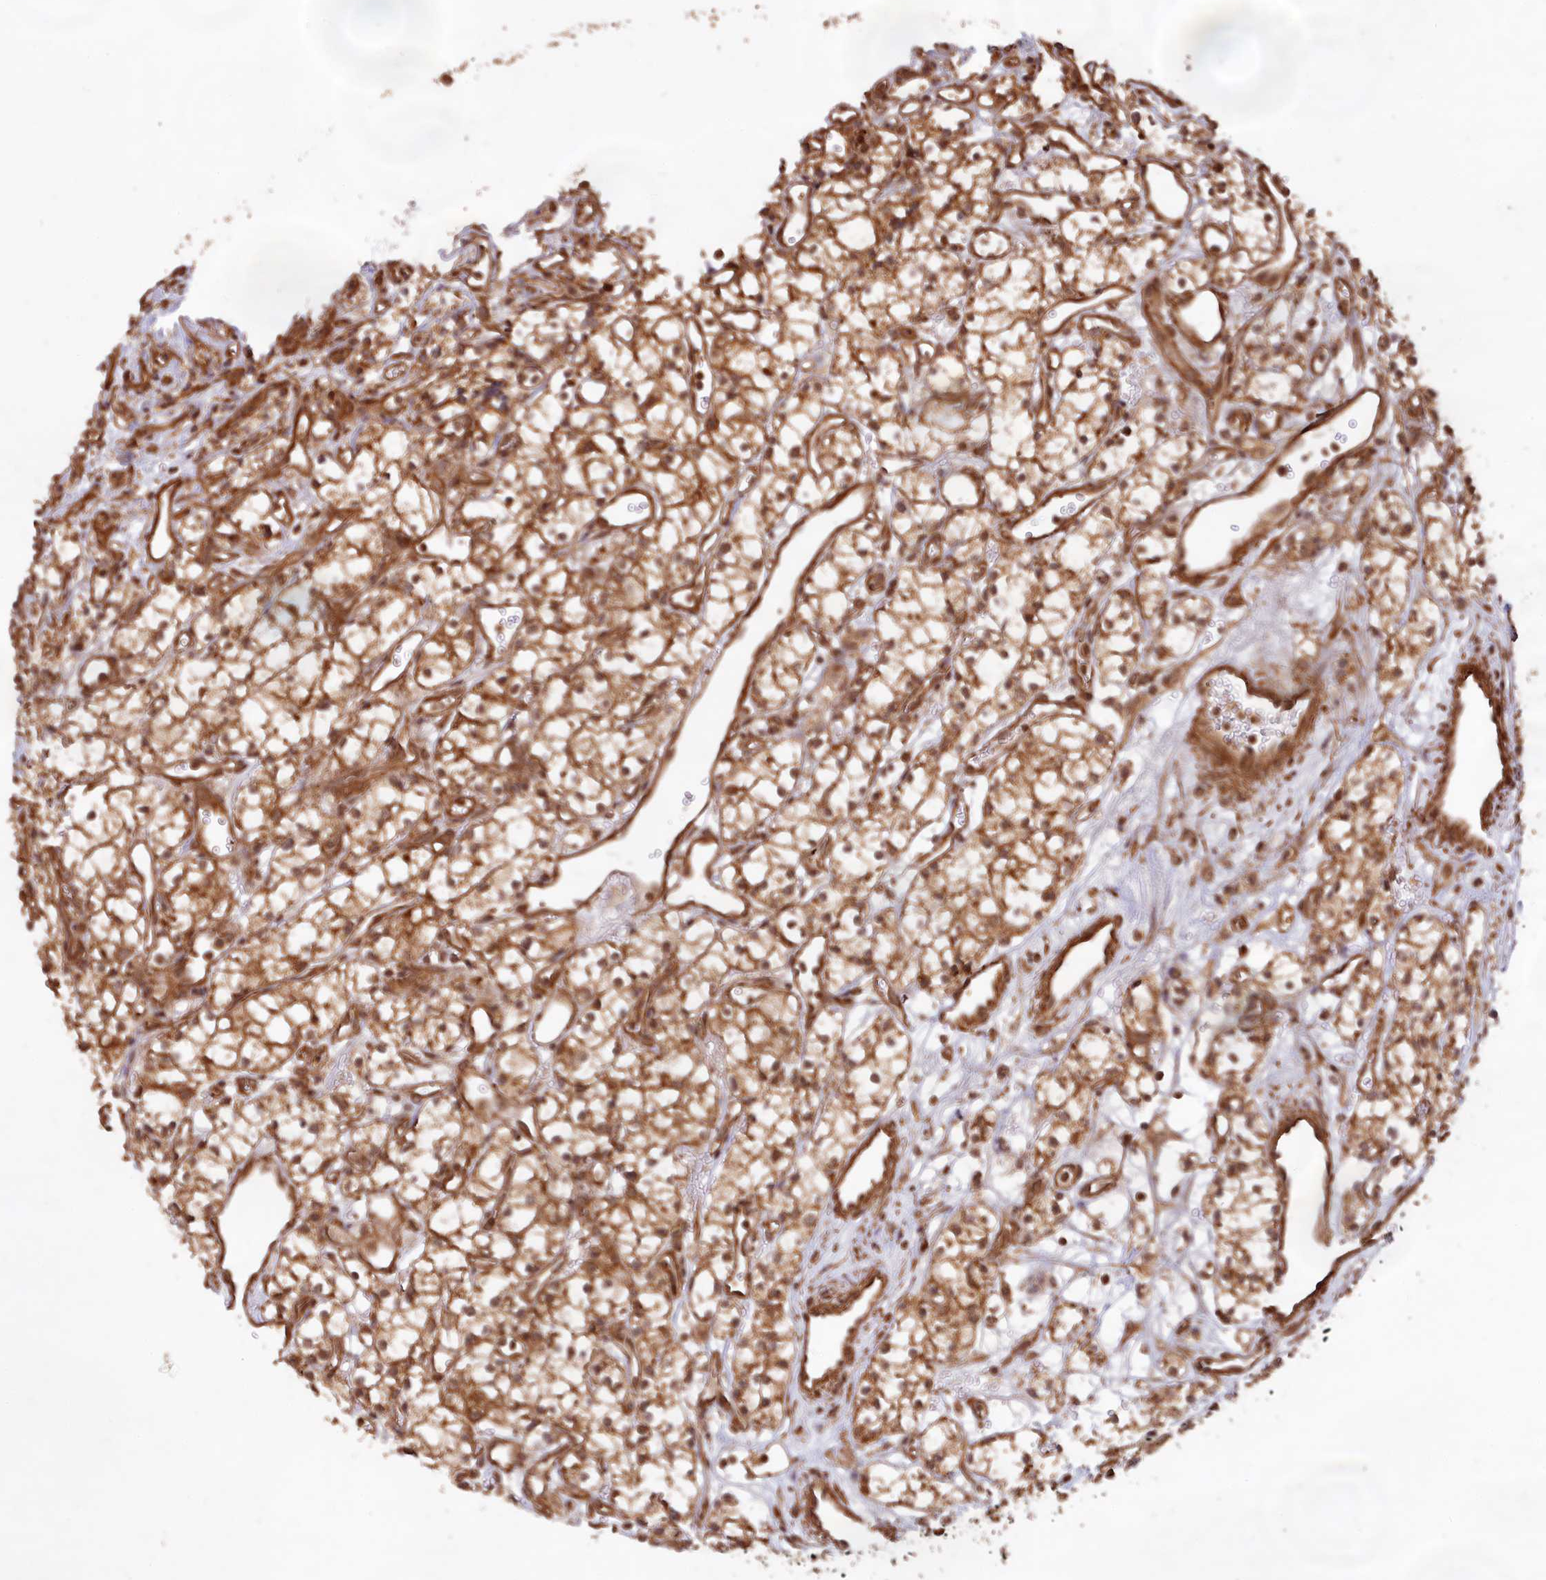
{"staining": {"intensity": "moderate", "quantity": ">75%", "location": "cytoplasmic/membranous,nuclear"}, "tissue": "renal cancer", "cell_type": "Tumor cells", "image_type": "cancer", "snomed": [{"axis": "morphology", "description": "Adenocarcinoma, NOS"}, {"axis": "topography", "description": "Kidney"}], "caption": "Renal adenocarcinoma stained for a protein shows moderate cytoplasmic/membranous and nuclear positivity in tumor cells. The protein of interest is stained brown, and the nuclei are stained in blue (DAB IHC with brightfield microscopy, high magnification).", "gene": "CCDC174", "patient": {"sex": "male", "age": 59}}